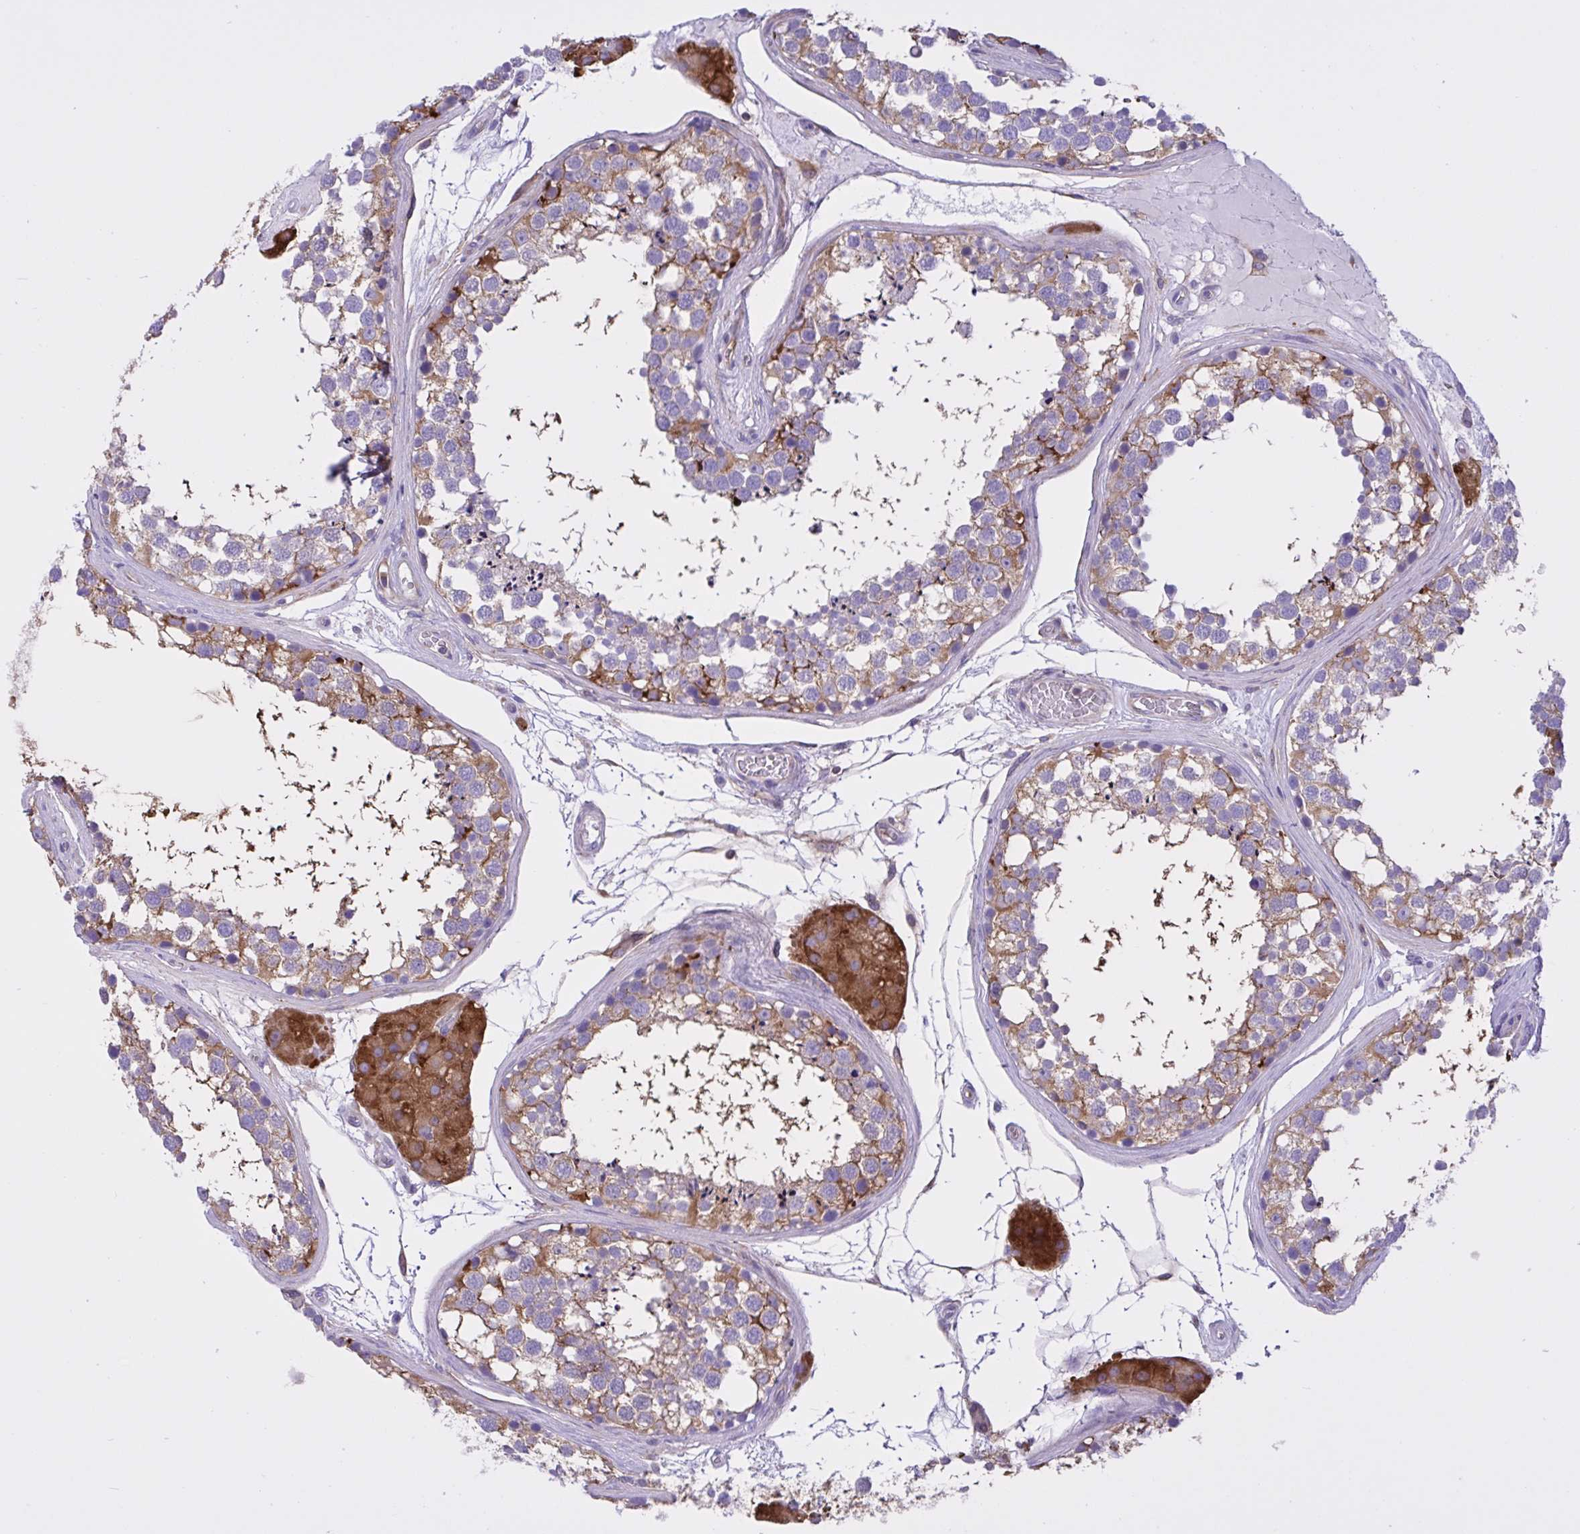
{"staining": {"intensity": "moderate", "quantity": "25%-75%", "location": "cytoplasmic/membranous"}, "tissue": "testis", "cell_type": "Cells in seminiferous ducts", "image_type": "normal", "snomed": [{"axis": "morphology", "description": "Normal tissue, NOS"}, {"axis": "morphology", "description": "Seminoma, NOS"}, {"axis": "topography", "description": "Testis"}], "caption": "Normal testis was stained to show a protein in brown. There is medium levels of moderate cytoplasmic/membranous staining in about 25%-75% of cells in seminiferous ducts.", "gene": "OR51M1", "patient": {"sex": "male", "age": 65}}